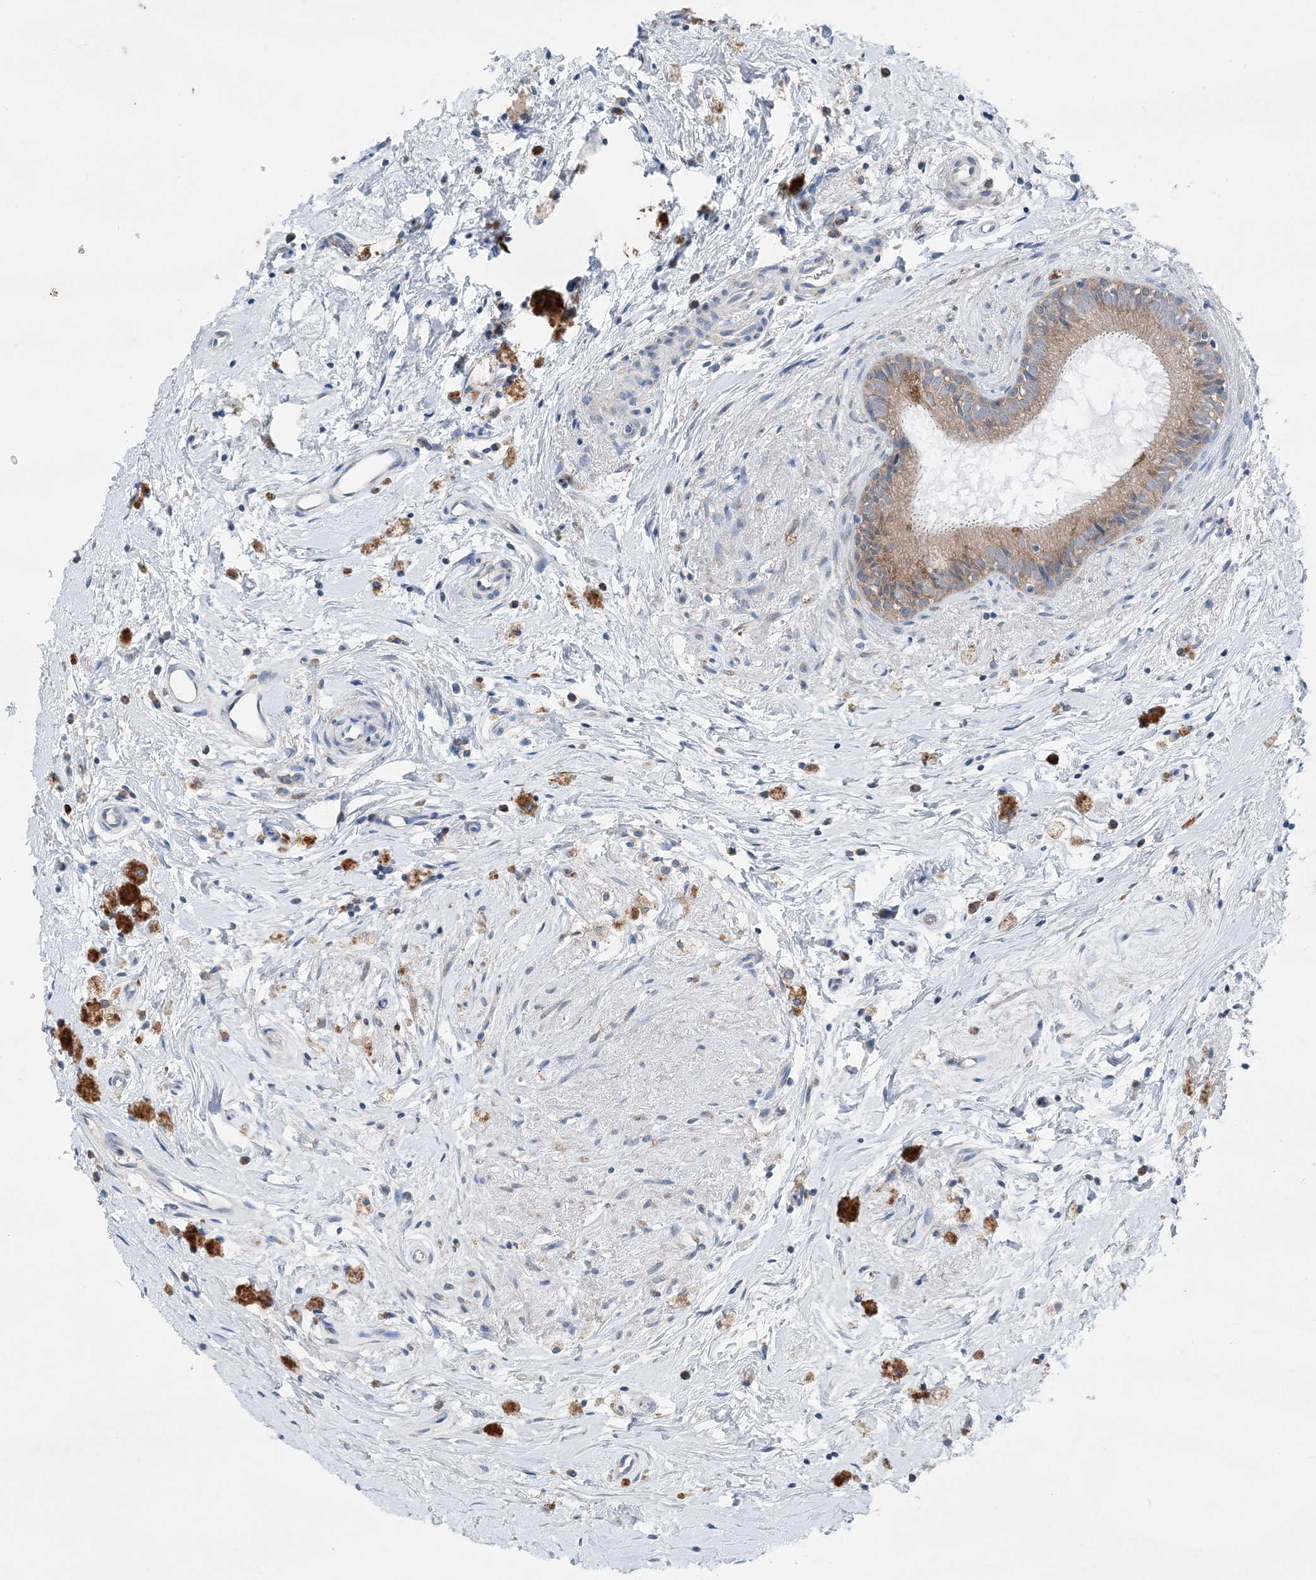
{"staining": {"intensity": "weak", "quantity": ">75%", "location": "cytoplasmic/membranous"}, "tissue": "epididymis", "cell_type": "Glandular cells", "image_type": "normal", "snomed": [{"axis": "morphology", "description": "Normal tissue, NOS"}, {"axis": "topography", "description": "Epididymis"}], "caption": "Immunohistochemistry micrograph of unremarkable epididymis: epididymis stained using immunohistochemistry displays low levels of weak protein expression localized specifically in the cytoplasmic/membranous of glandular cells, appearing as a cytoplasmic/membranous brown color.", "gene": "DHX30", "patient": {"sex": "male", "age": 80}}